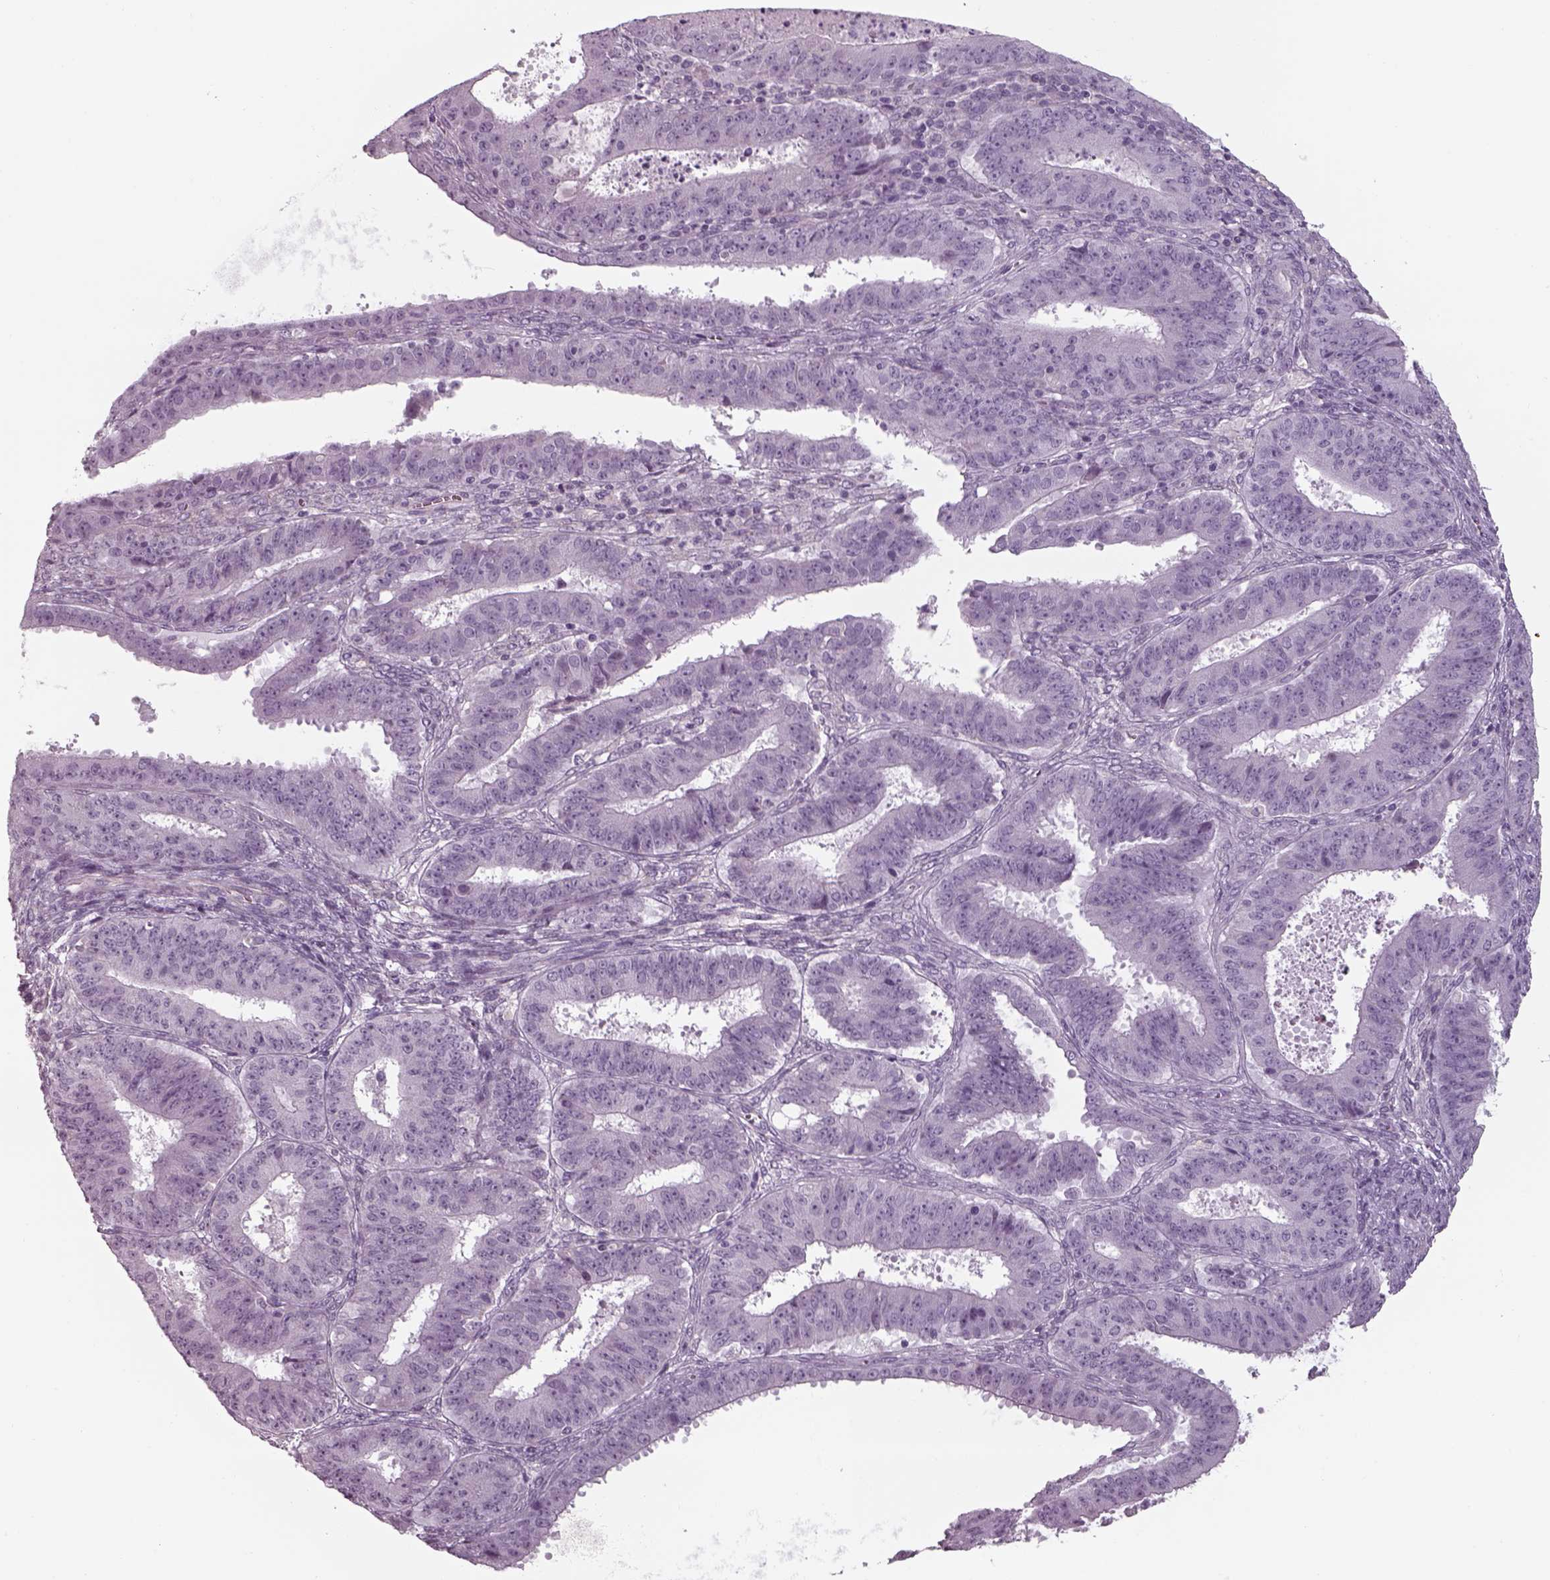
{"staining": {"intensity": "negative", "quantity": "none", "location": "none"}, "tissue": "ovarian cancer", "cell_type": "Tumor cells", "image_type": "cancer", "snomed": [{"axis": "morphology", "description": "Carcinoma, endometroid"}, {"axis": "topography", "description": "Ovary"}], "caption": "Tumor cells are negative for brown protein staining in endometroid carcinoma (ovarian).", "gene": "SEPTIN14", "patient": {"sex": "female", "age": 42}}